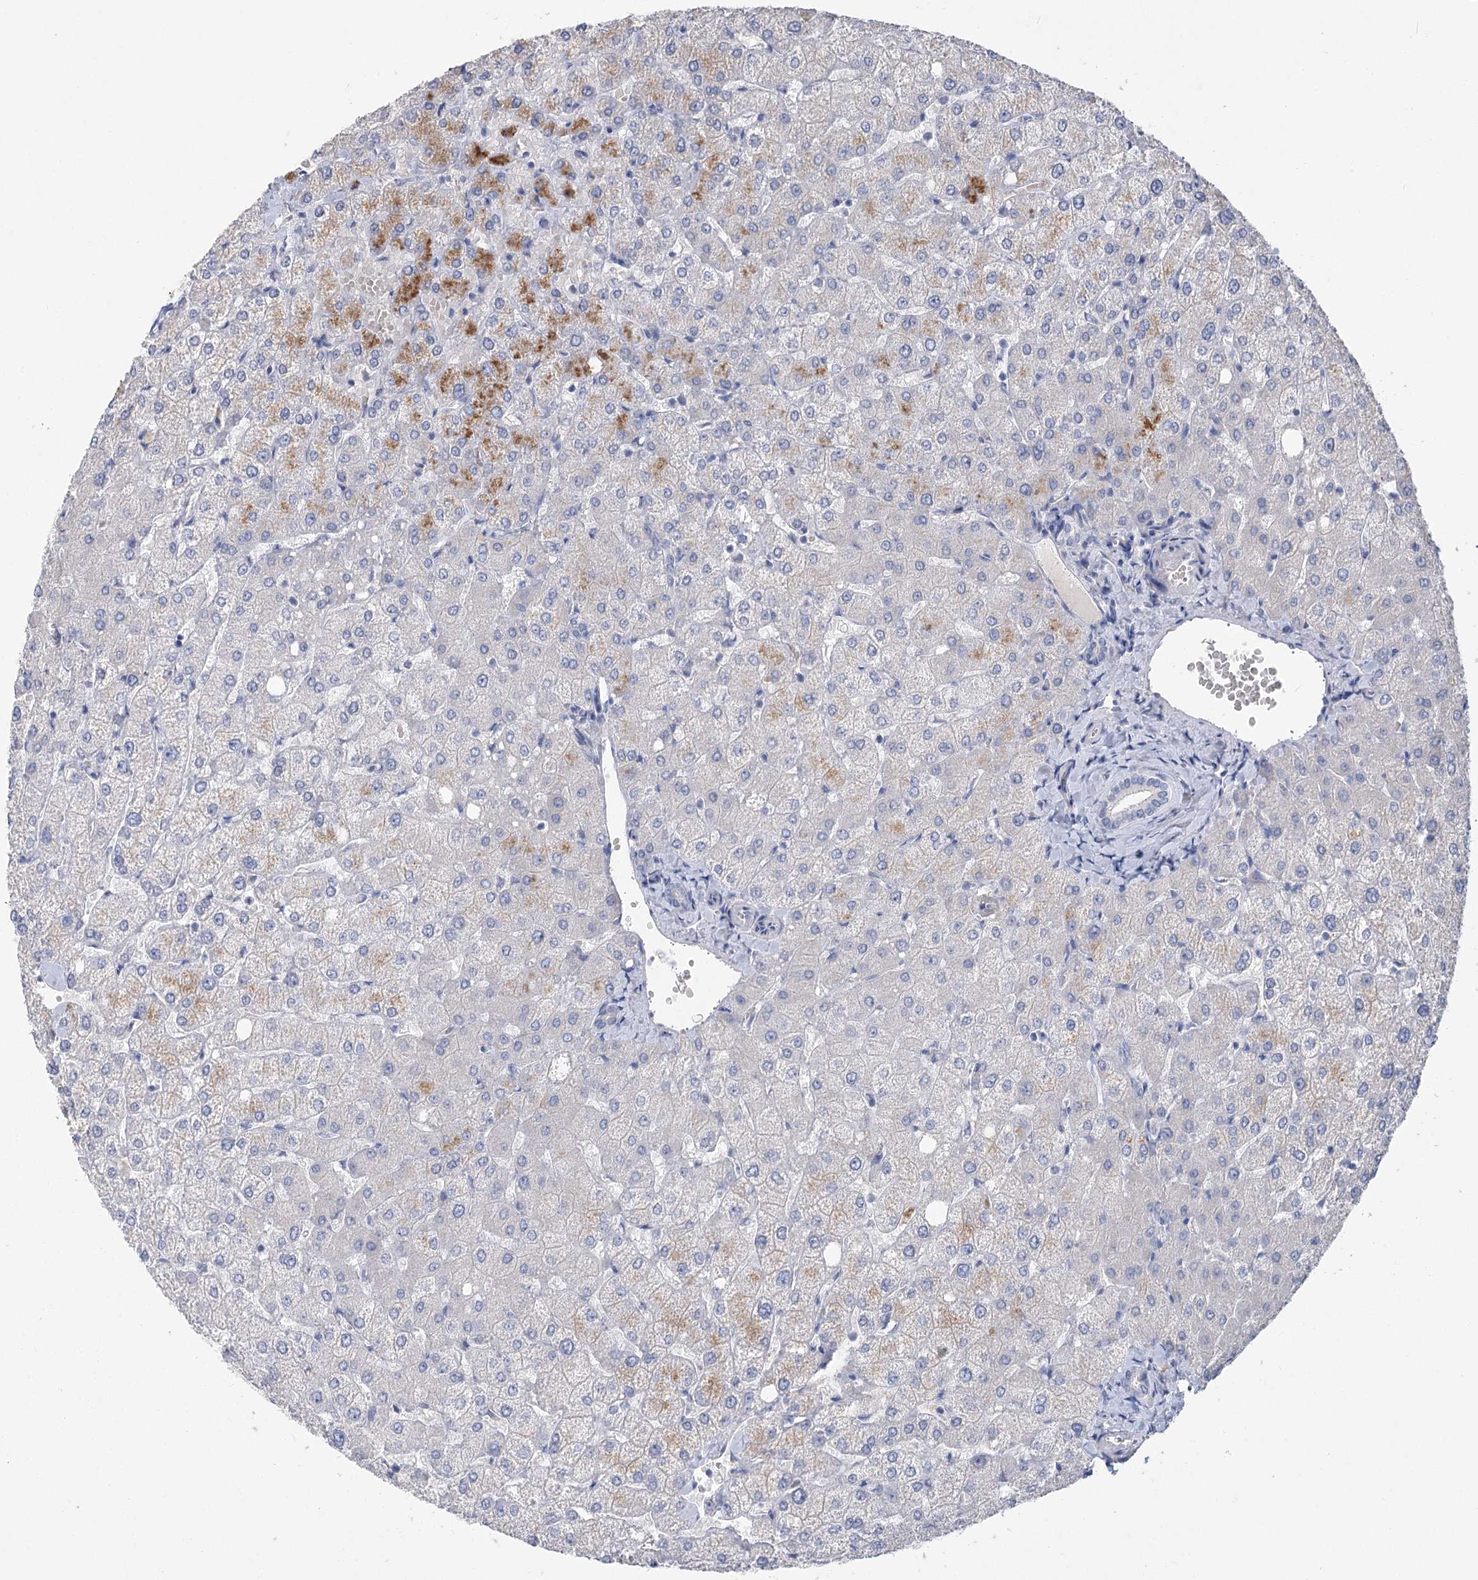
{"staining": {"intensity": "negative", "quantity": "none", "location": "none"}, "tissue": "liver", "cell_type": "Cholangiocytes", "image_type": "normal", "snomed": [{"axis": "morphology", "description": "Normal tissue, NOS"}, {"axis": "topography", "description": "Liver"}], "caption": "IHC micrograph of unremarkable liver: liver stained with DAB shows no significant protein positivity in cholangiocytes. (DAB (3,3'-diaminobenzidine) IHC with hematoxylin counter stain).", "gene": "SLC9A3", "patient": {"sex": "female", "age": 54}}